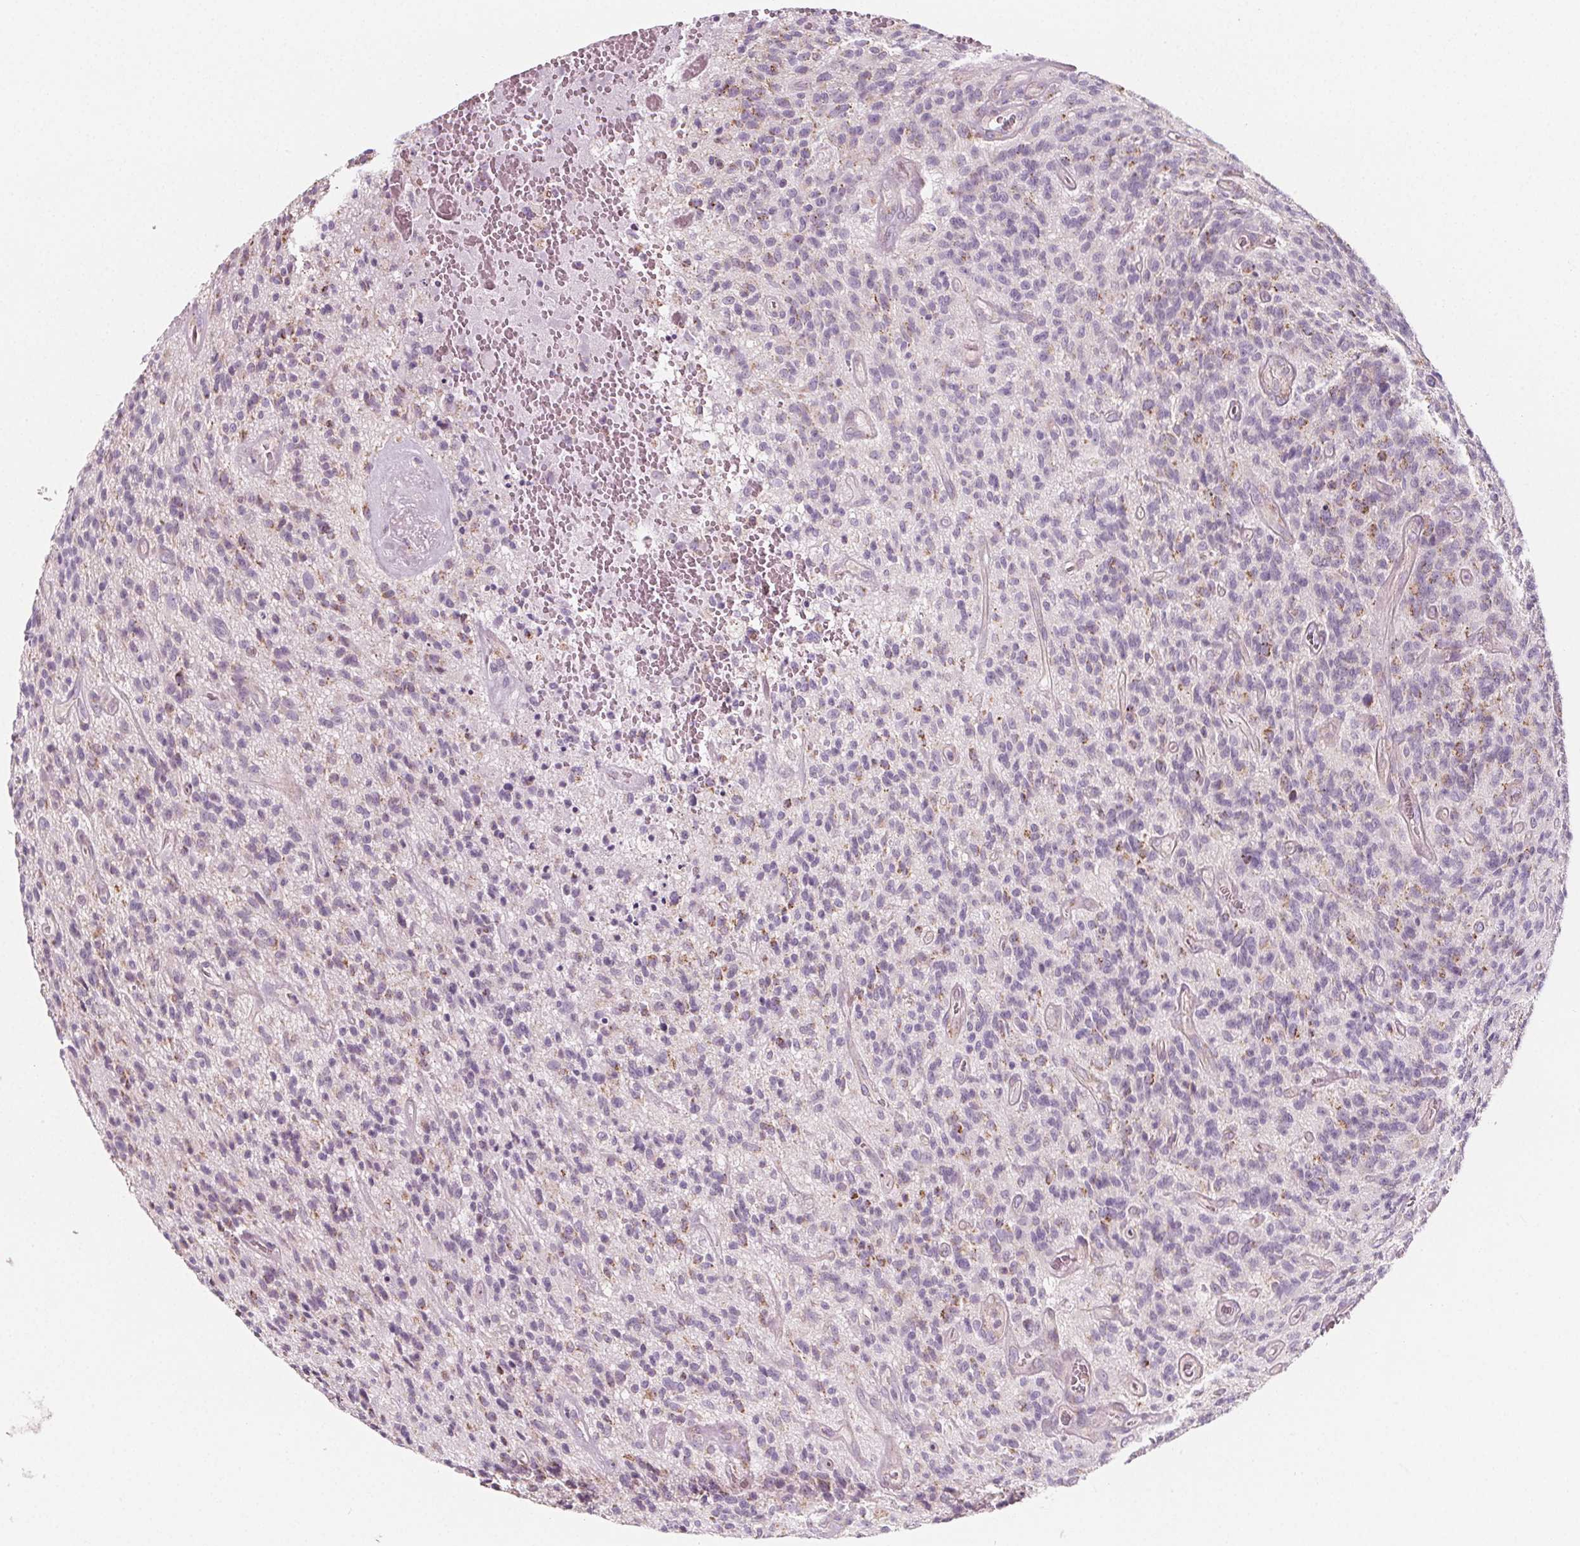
{"staining": {"intensity": "negative", "quantity": "none", "location": "none"}, "tissue": "glioma", "cell_type": "Tumor cells", "image_type": "cancer", "snomed": [{"axis": "morphology", "description": "Glioma, malignant, High grade"}, {"axis": "topography", "description": "Brain"}], "caption": "Immunohistochemical staining of human high-grade glioma (malignant) reveals no significant expression in tumor cells. (DAB (3,3'-diaminobenzidine) immunohistochemistry, high magnification).", "gene": "IL17C", "patient": {"sex": "male", "age": 76}}